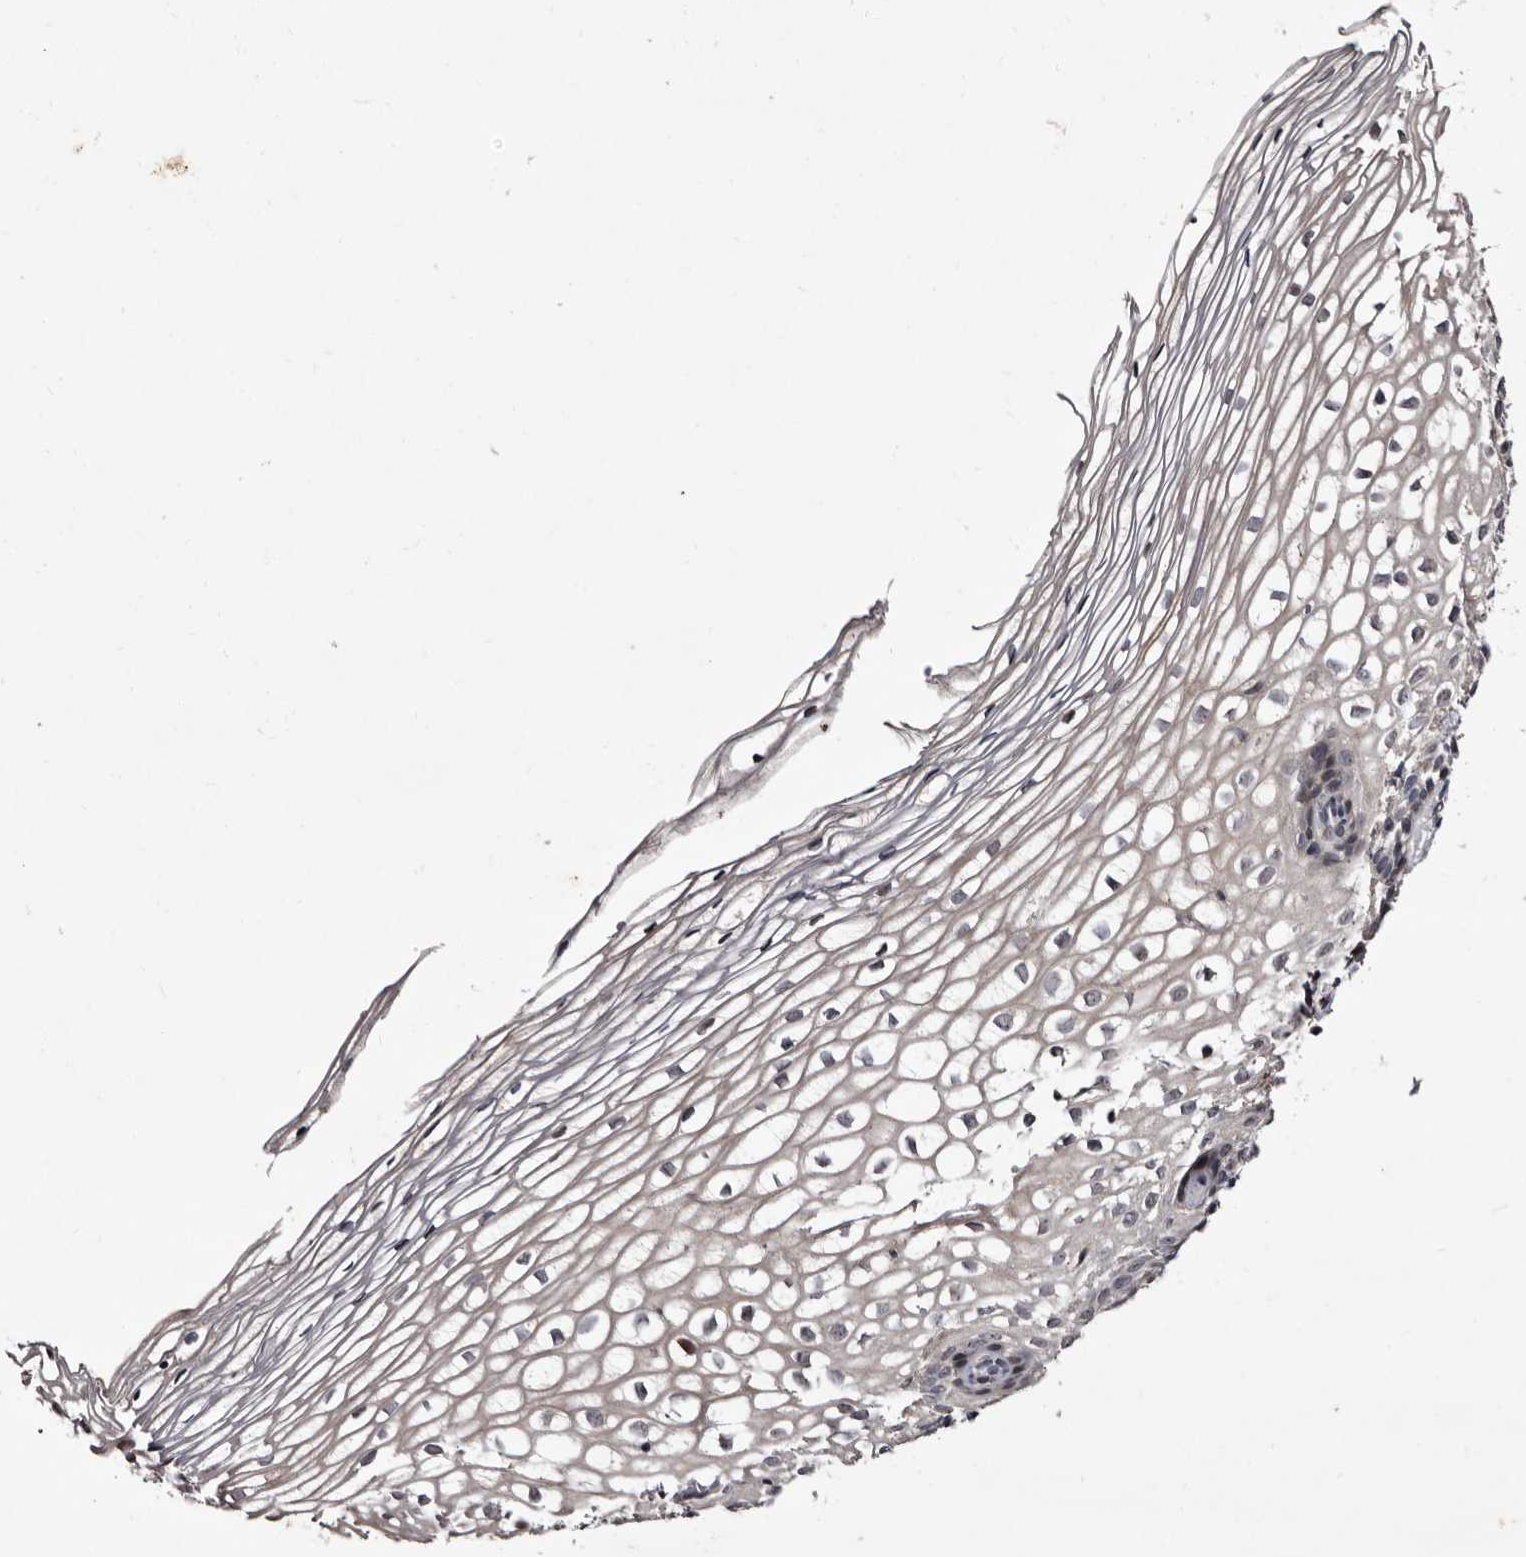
{"staining": {"intensity": "negative", "quantity": "none", "location": "none"}, "tissue": "cervix", "cell_type": "Glandular cells", "image_type": "normal", "snomed": [{"axis": "morphology", "description": "Normal tissue, NOS"}, {"axis": "topography", "description": "Cervix"}], "caption": "DAB immunohistochemical staining of normal human cervix exhibits no significant staining in glandular cells. Brightfield microscopy of immunohistochemistry stained with DAB (brown) and hematoxylin (blue), captured at high magnification.", "gene": "LANCL2", "patient": {"sex": "female", "age": 27}}